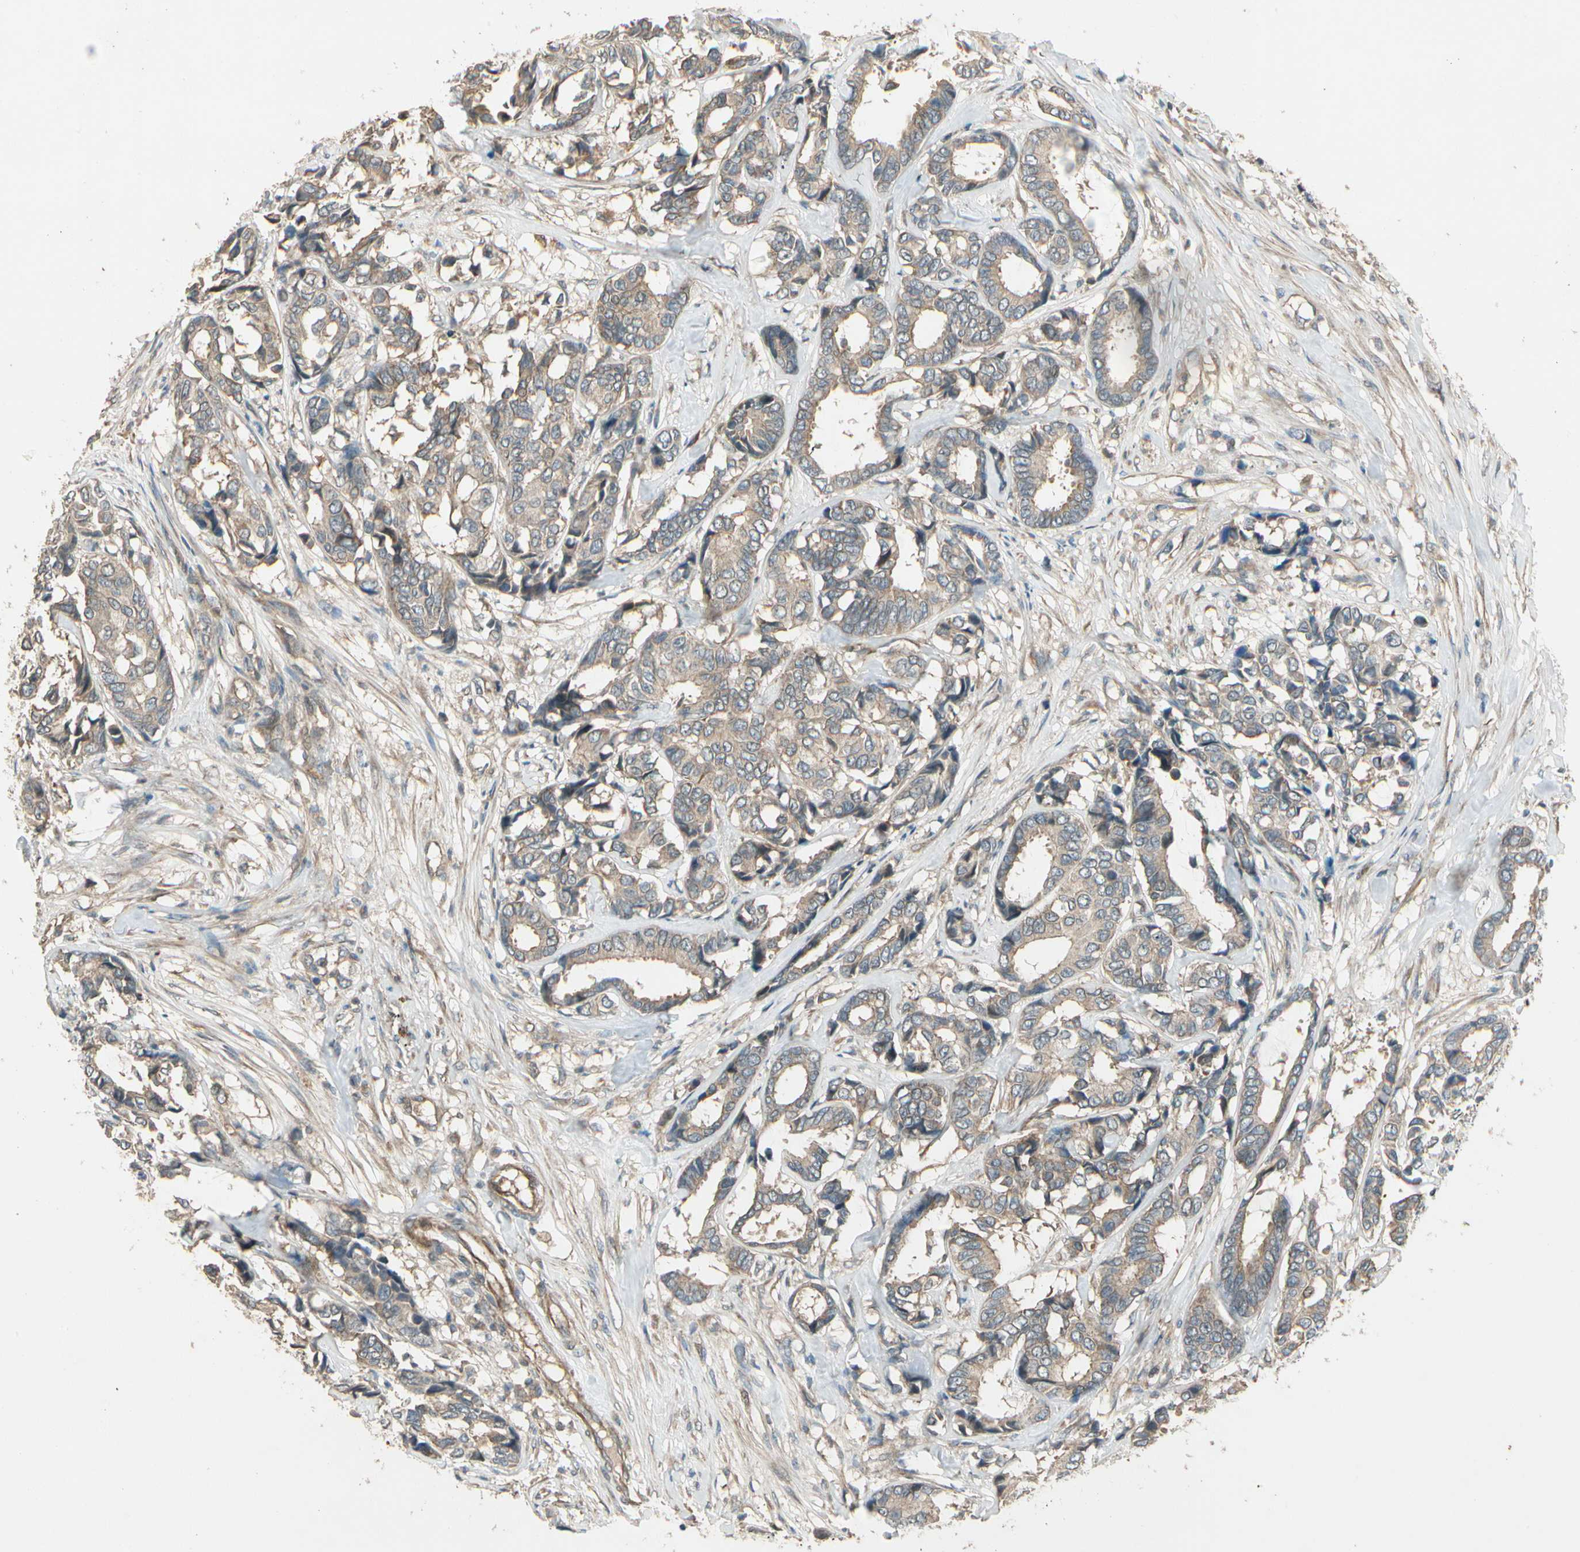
{"staining": {"intensity": "weak", "quantity": ">75%", "location": "cytoplasmic/membranous"}, "tissue": "breast cancer", "cell_type": "Tumor cells", "image_type": "cancer", "snomed": [{"axis": "morphology", "description": "Duct carcinoma"}, {"axis": "topography", "description": "Breast"}], "caption": "Breast invasive ductal carcinoma stained for a protein reveals weak cytoplasmic/membranous positivity in tumor cells.", "gene": "ACVR1", "patient": {"sex": "female", "age": 87}}